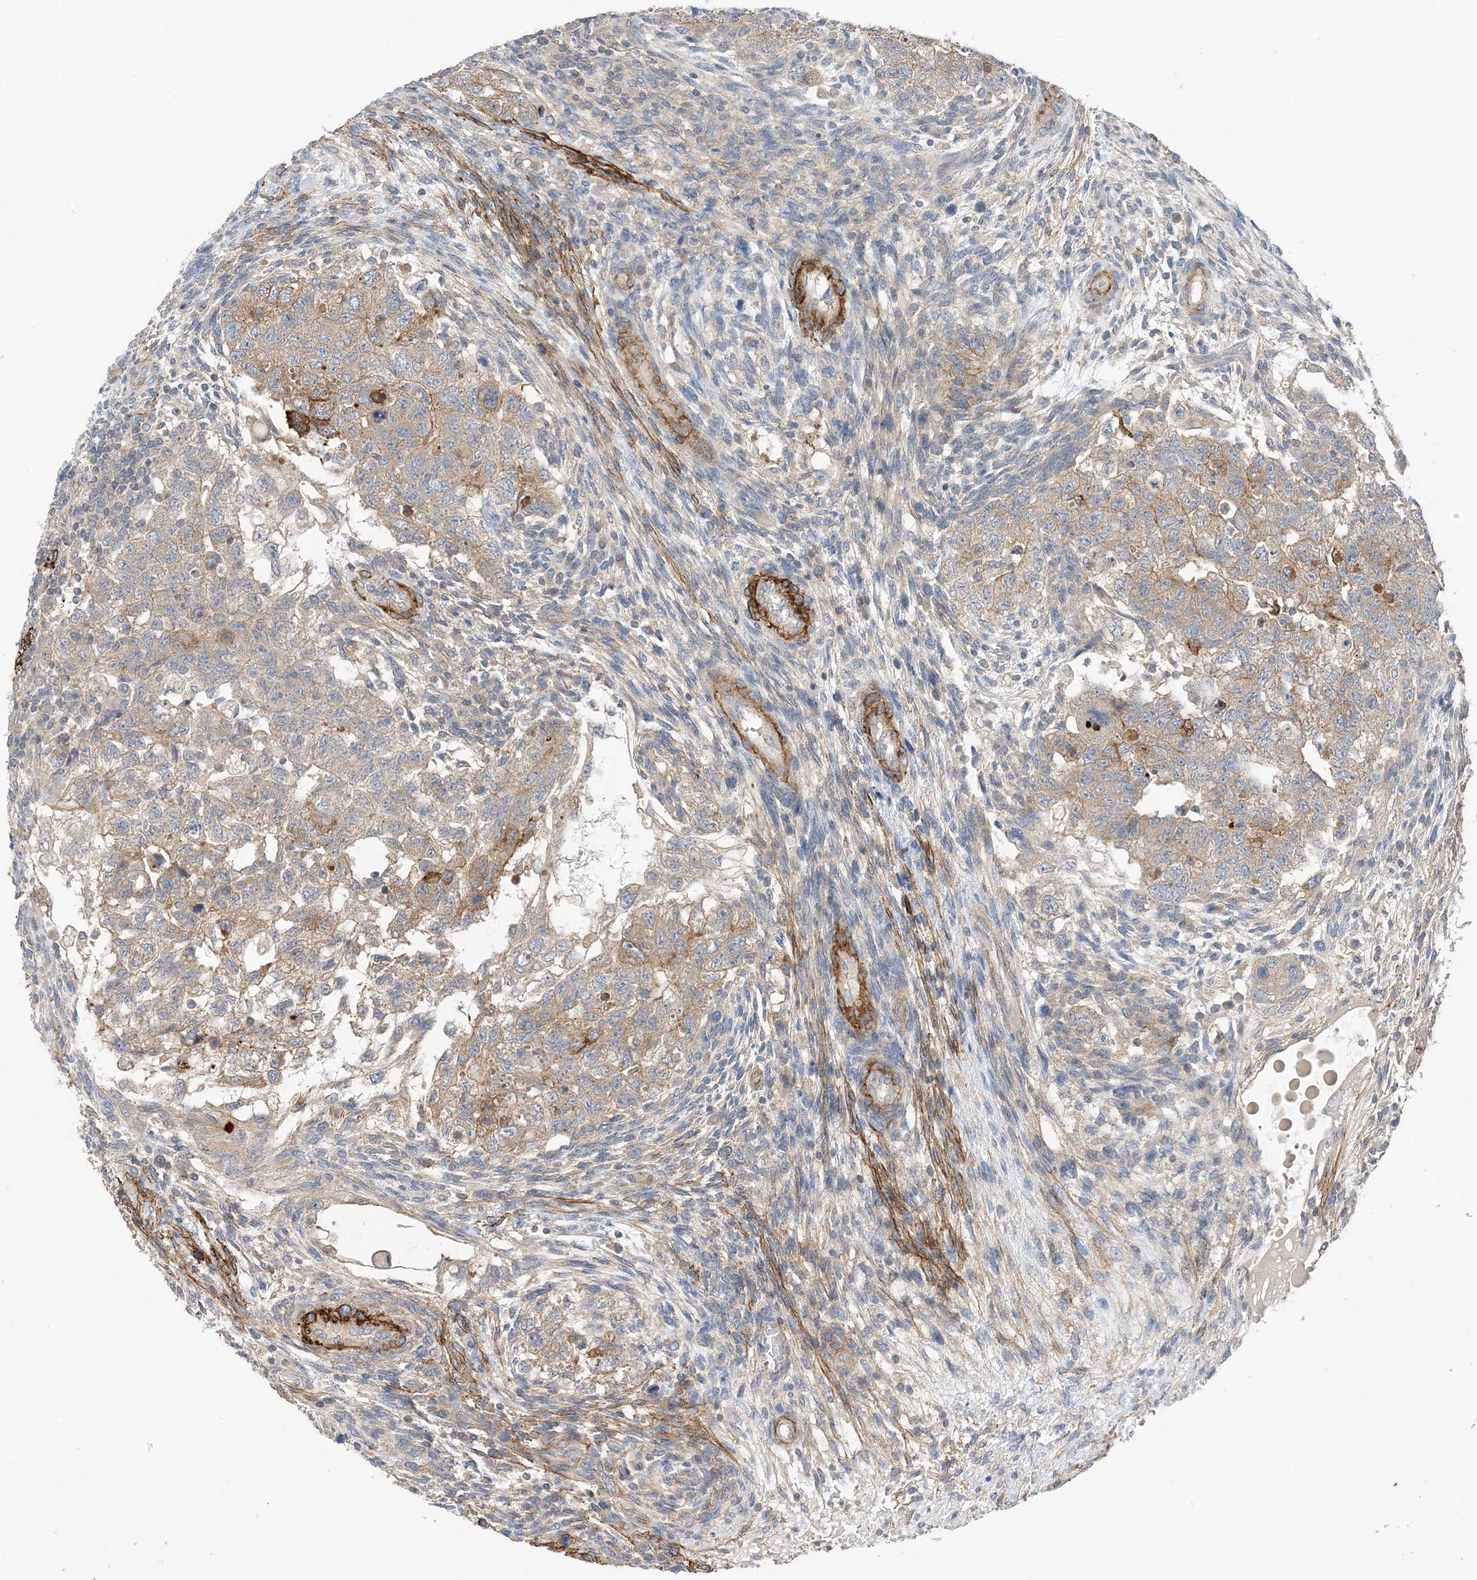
{"staining": {"intensity": "moderate", "quantity": ">75%", "location": "cytoplasmic/membranous"}, "tissue": "testis cancer", "cell_type": "Tumor cells", "image_type": "cancer", "snomed": [{"axis": "morphology", "description": "Carcinoma, Embryonal, NOS"}, {"axis": "topography", "description": "Testis"}], "caption": "An image of human testis embryonal carcinoma stained for a protein exhibits moderate cytoplasmic/membranous brown staining in tumor cells.", "gene": "KIFBP", "patient": {"sex": "male", "age": 36}}